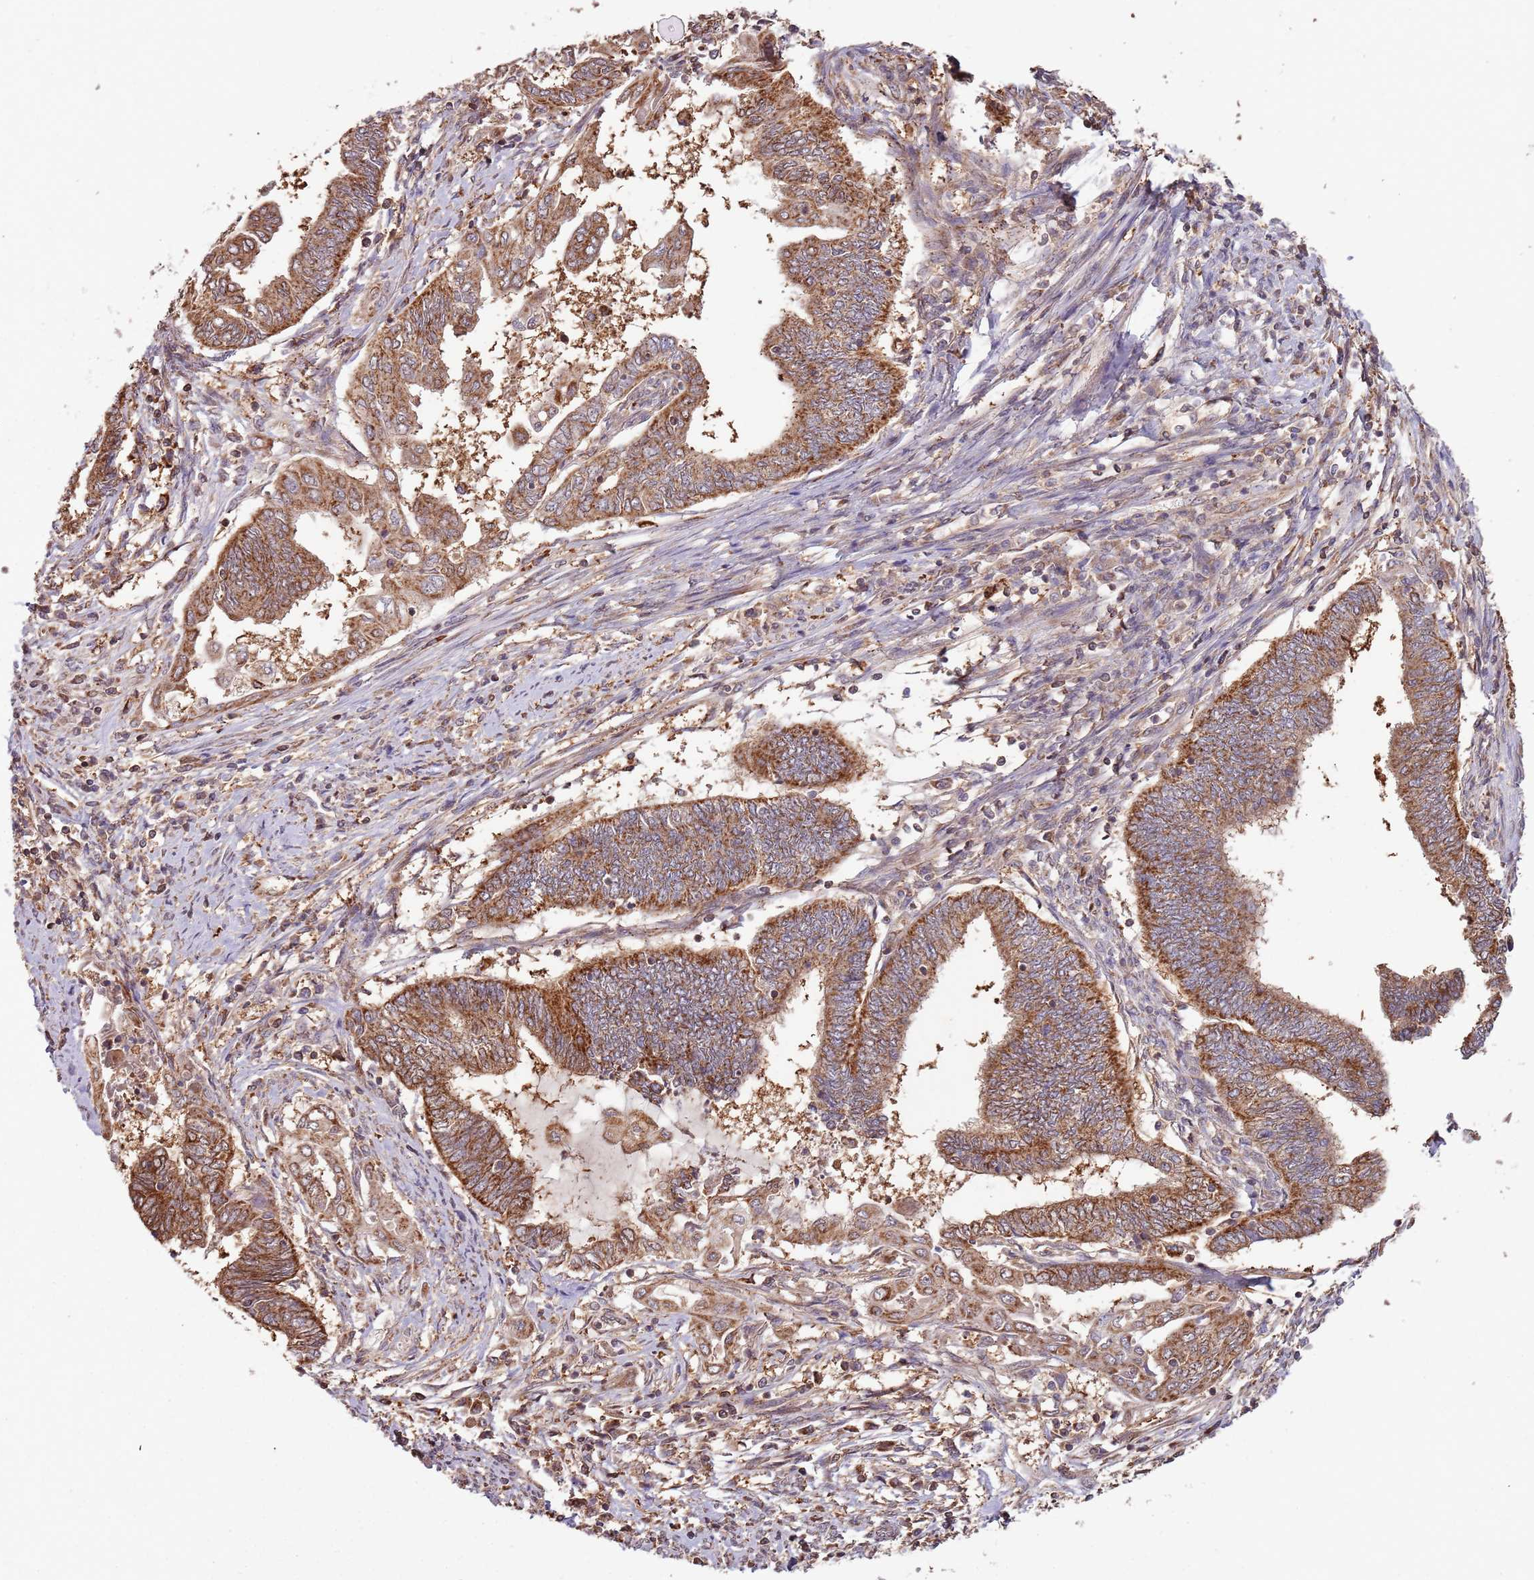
{"staining": {"intensity": "strong", "quantity": ">75%", "location": "cytoplasmic/membranous"}, "tissue": "endometrial cancer", "cell_type": "Tumor cells", "image_type": "cancer", "snomed": [{"axis": "morphology", "description": "Adenocarcinoma, NOS"}, {"axis": "topography", "description": "Uterus"}, {"axis": "topography", "description": "Endometrium"}], "caption": "A high-resolution histopathology image shows IHC staining of endometrial cancer (adenocarcinoma), which exhibits strong cytoplasmic/membranous positivity in approximately >75% of tumor cells. The staining was performed using DAB to visualize the protein expression in brown, while the nuclei were stained in blue with hematoxylin (Magnification: 20x).", "gene": "IL17RD", "patient": {"sex": "female", "age": 70}}